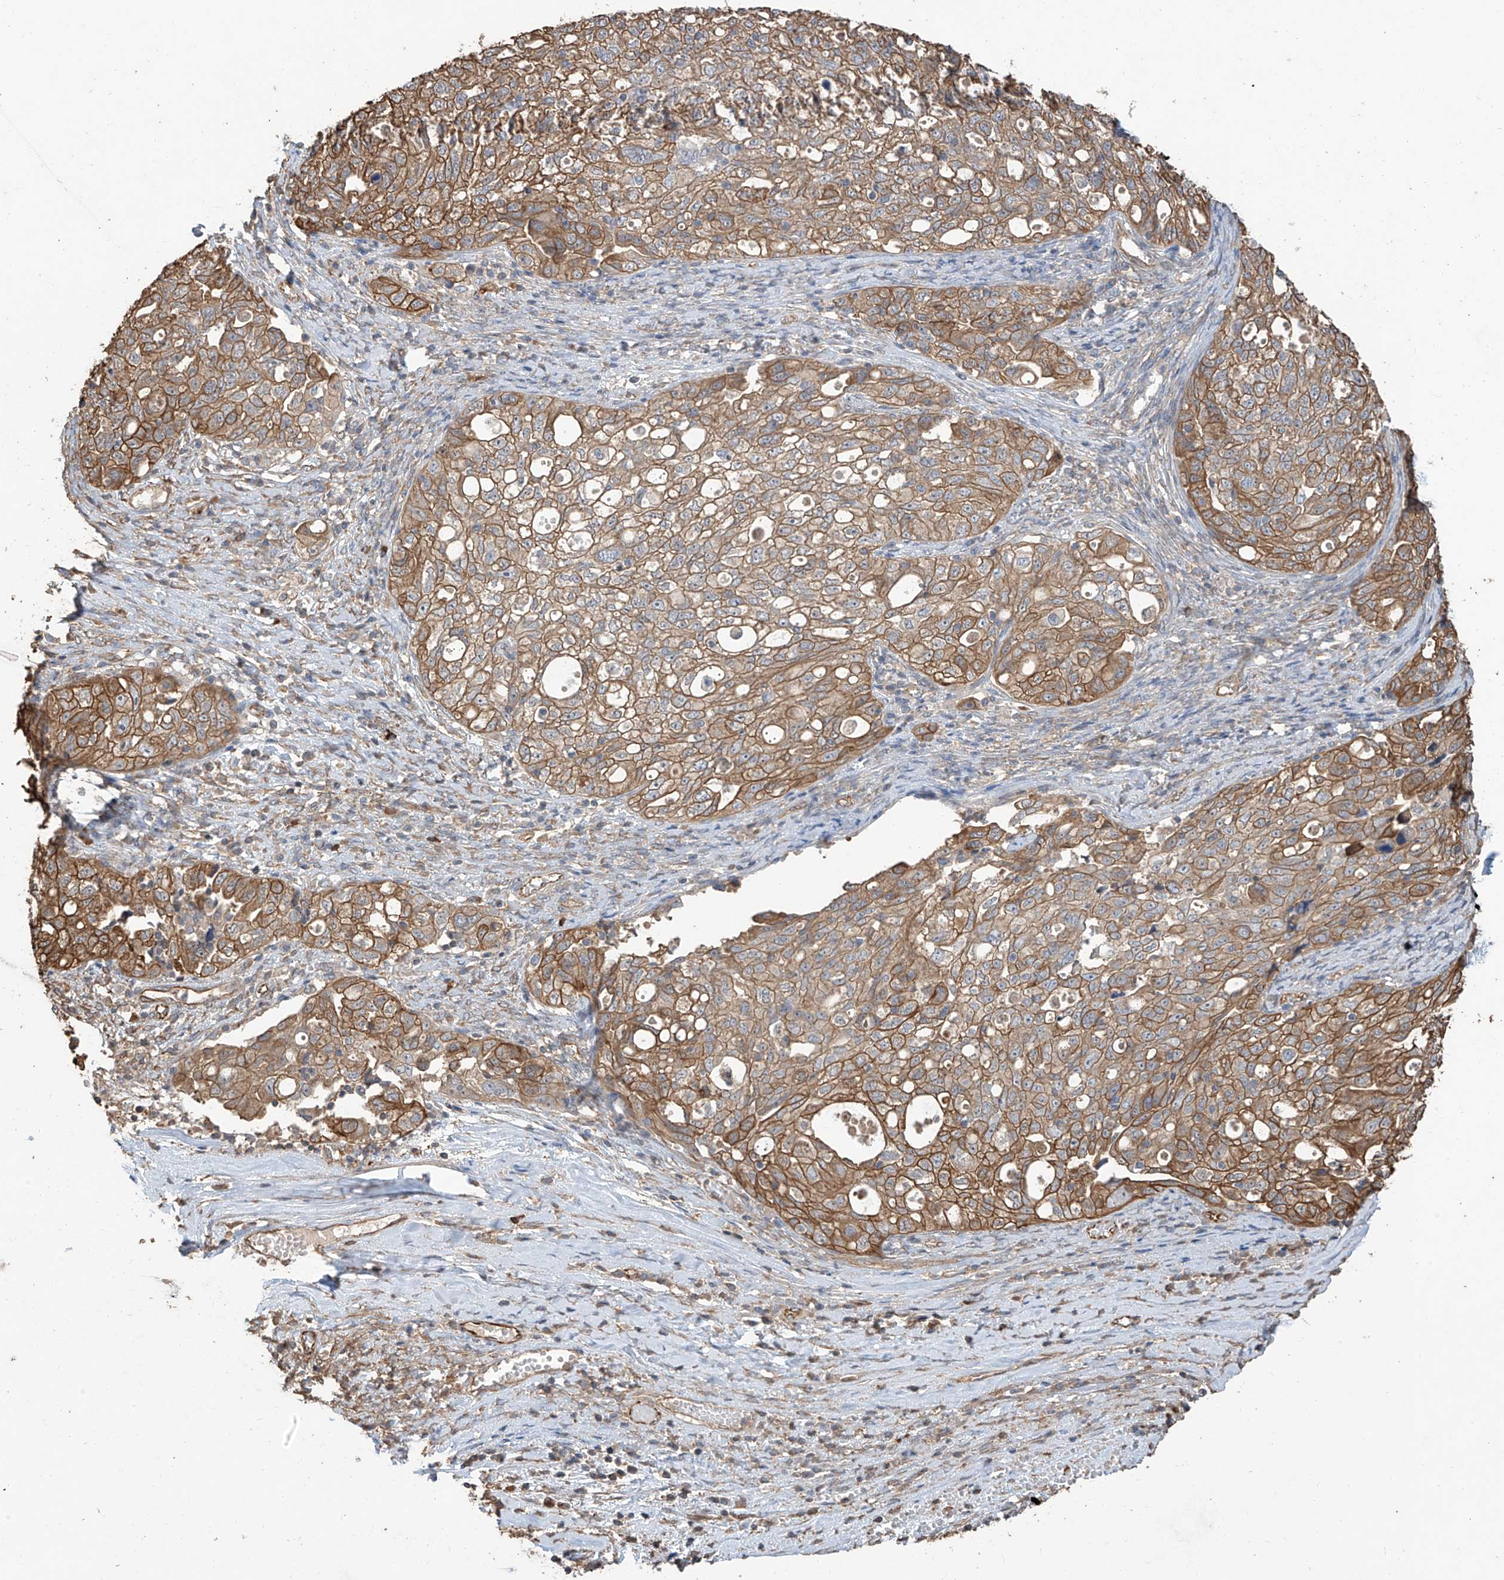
{"staining": {"intensity": "moderate", "quantity": ">75%", "location": "cytoplasmic/membranous"}, "tissue": "ovarian cancer", "cell_type": "Tumor cells", "image_type": "cancer", "snomed": [{"axis": "morphology", "description": "Carcinoma, NOS"}, {"axis": "morphology", "description": "Cystadenocarcinoma, serous, NOS"}, {"axis": "topography", "description": "Ovary"}], "caption": "Ovarian cancer (serous cystadenocarcinoma) stained for a protein reveals moderate cytoplasmic/membranous positivity in tumor cells. The staining is performed using DAB (3,3'-diaminobenzidine) brown chromogen to label protein expression. The nuclei are counter-stained blue using hematoxylin.", "gene": "AGBL5", "patient": {"sex": "female", "age": 69}}